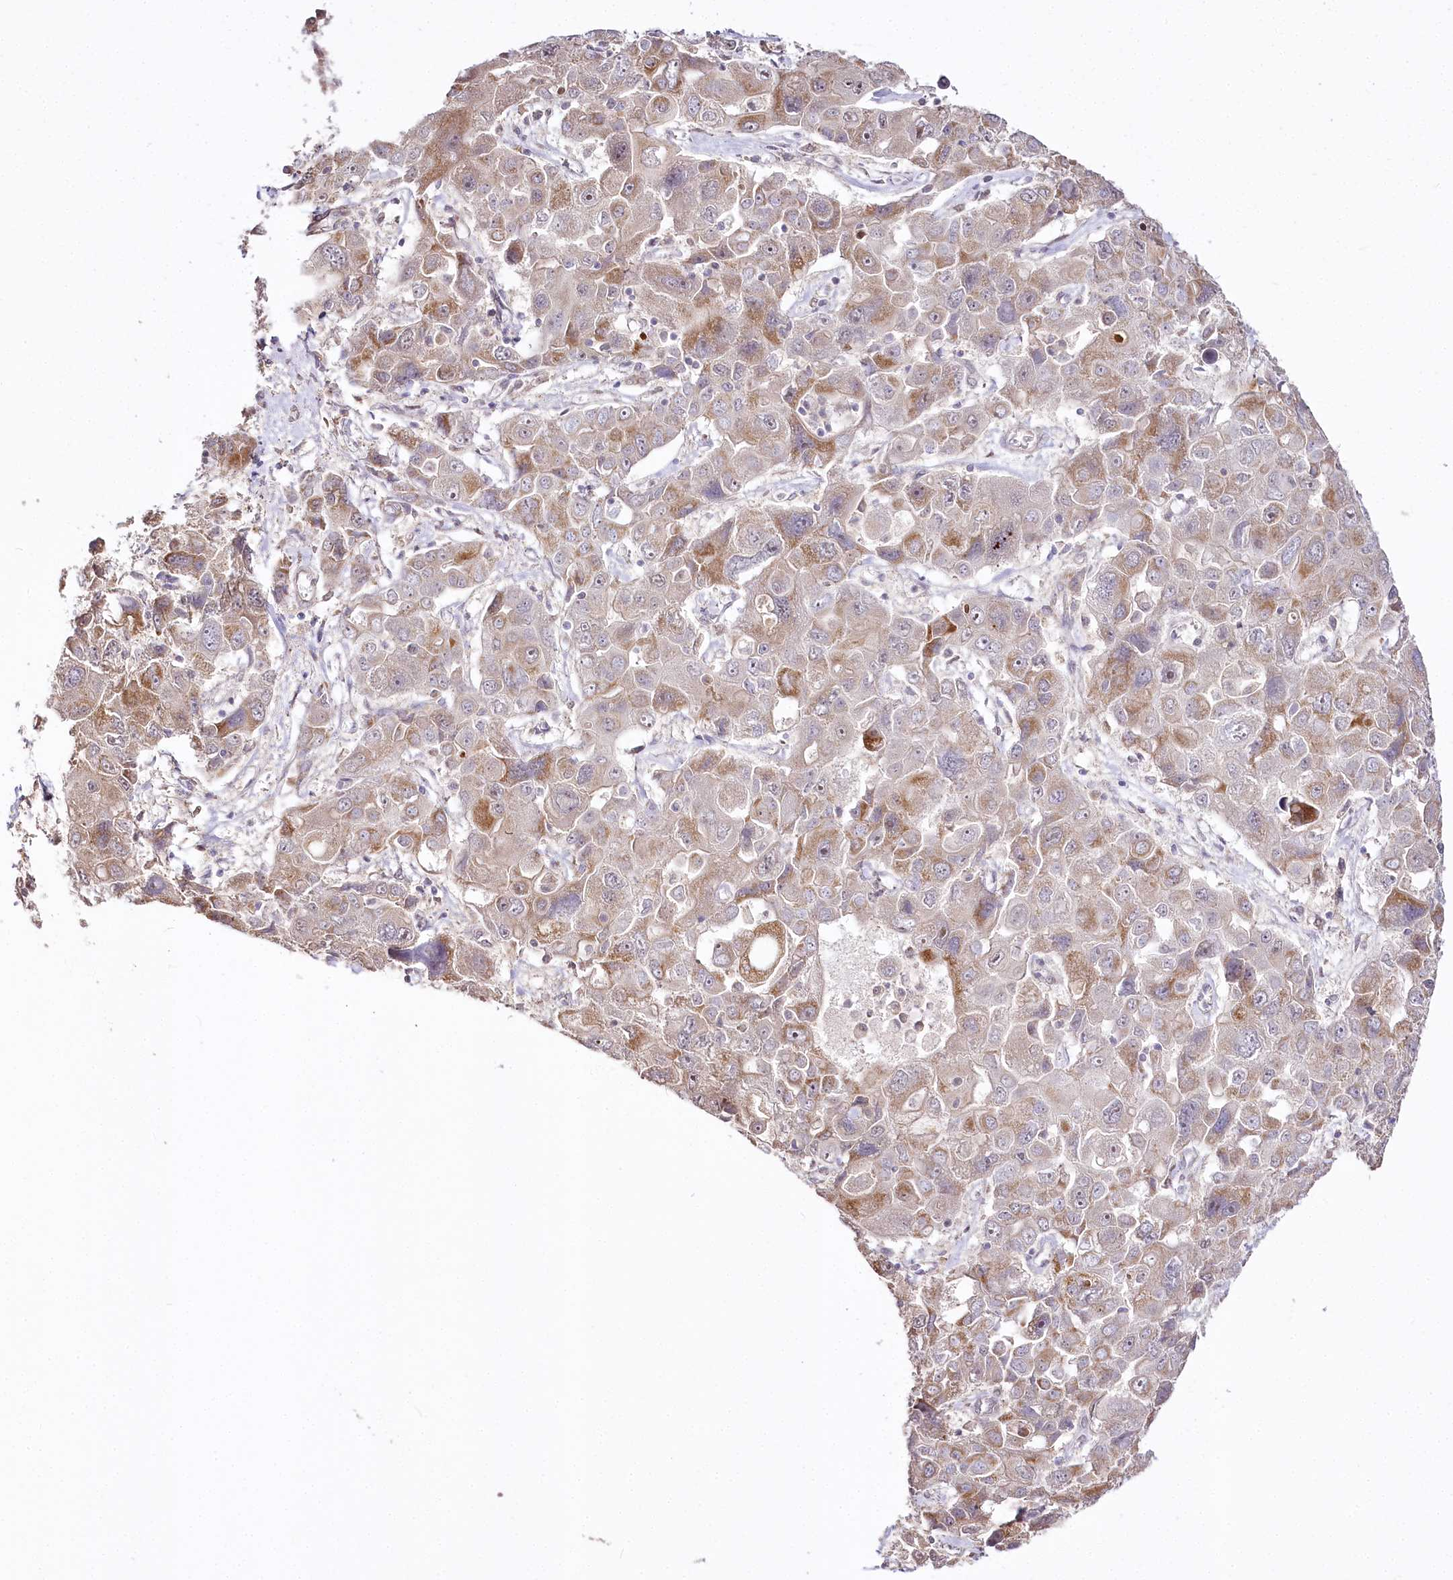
{"staining": {"intensity": "moderate", "quantity": ">75%", "location": "cytoplasmic/membranous"}, "tissue": "liver cancer", "cell_type": "Tumor cells", "image_type": "cancer", "snomed": [{"axis": "morphology", "description": "Cholangiocarcinoma"}, {"axis": "topography", "description": "Liver"}], "caption": "Protein staining displays moderate cytoplasmic/membranous expression in approximately >75% of tumor cells in liver cancer.", "gene": "ZNF226", "patient": {"sex": "male", "age": 67}}